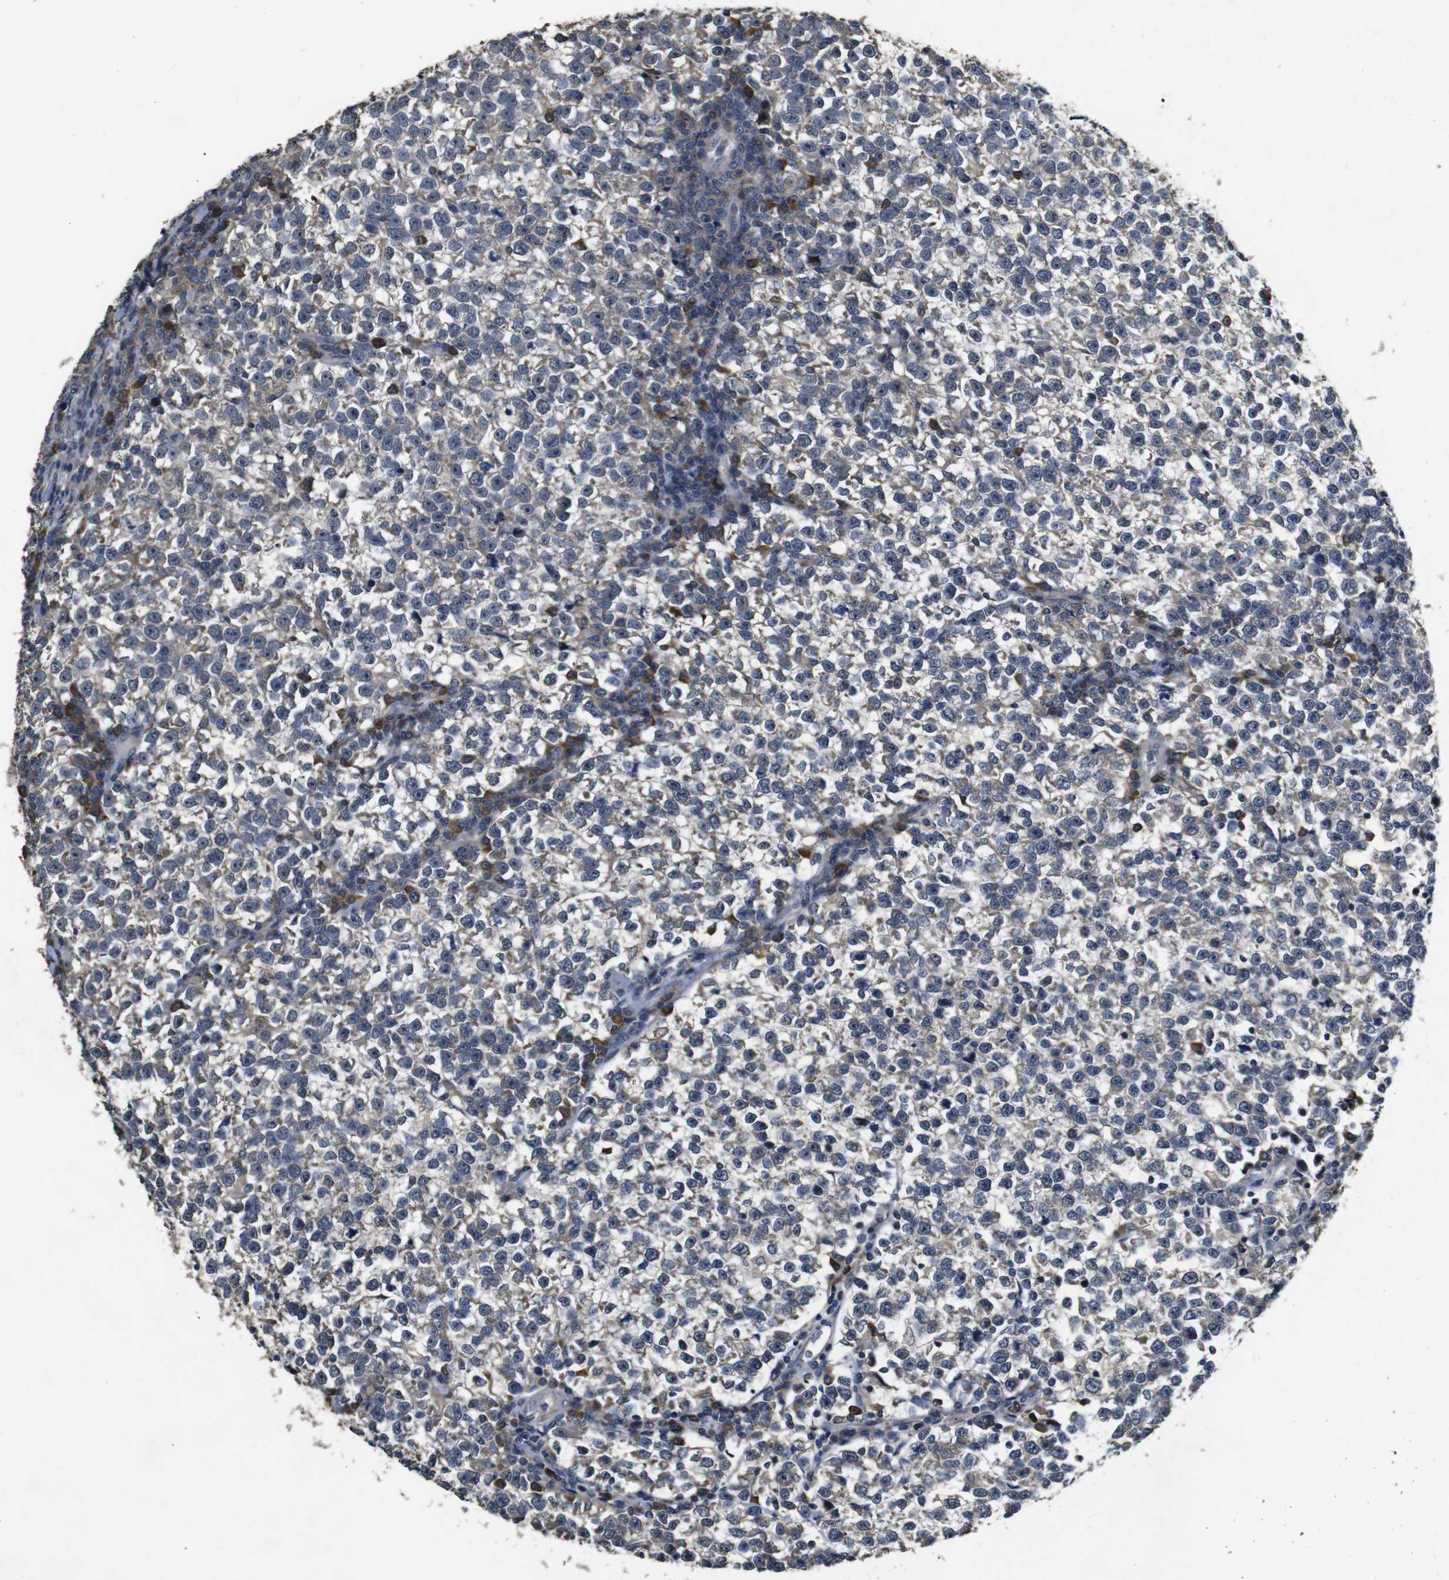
{"staining": {"intensity": "weak", "quantity": "25%-75%", "location": "cytoplasmic/membranous"}, "tissue": "testis cancer", "cell_type": "Tumor cells", "image_type": "cancer", "snomed": [{"axis": "morphology", "description": "Normal tissue, NOS"}, {"axis": "morphology", "description": "Seminoma, NOS"}, {"axis": "topography", "description": "Testis"}], "caption": "Testis cancer stained for a protein (brown) demonstrates weak cytoplasmic/membranous positive positivity in approximately 25%-75% of tumor cells.", "gene": "MAGI2", "patient": {"sex": "male", "age": 43}}